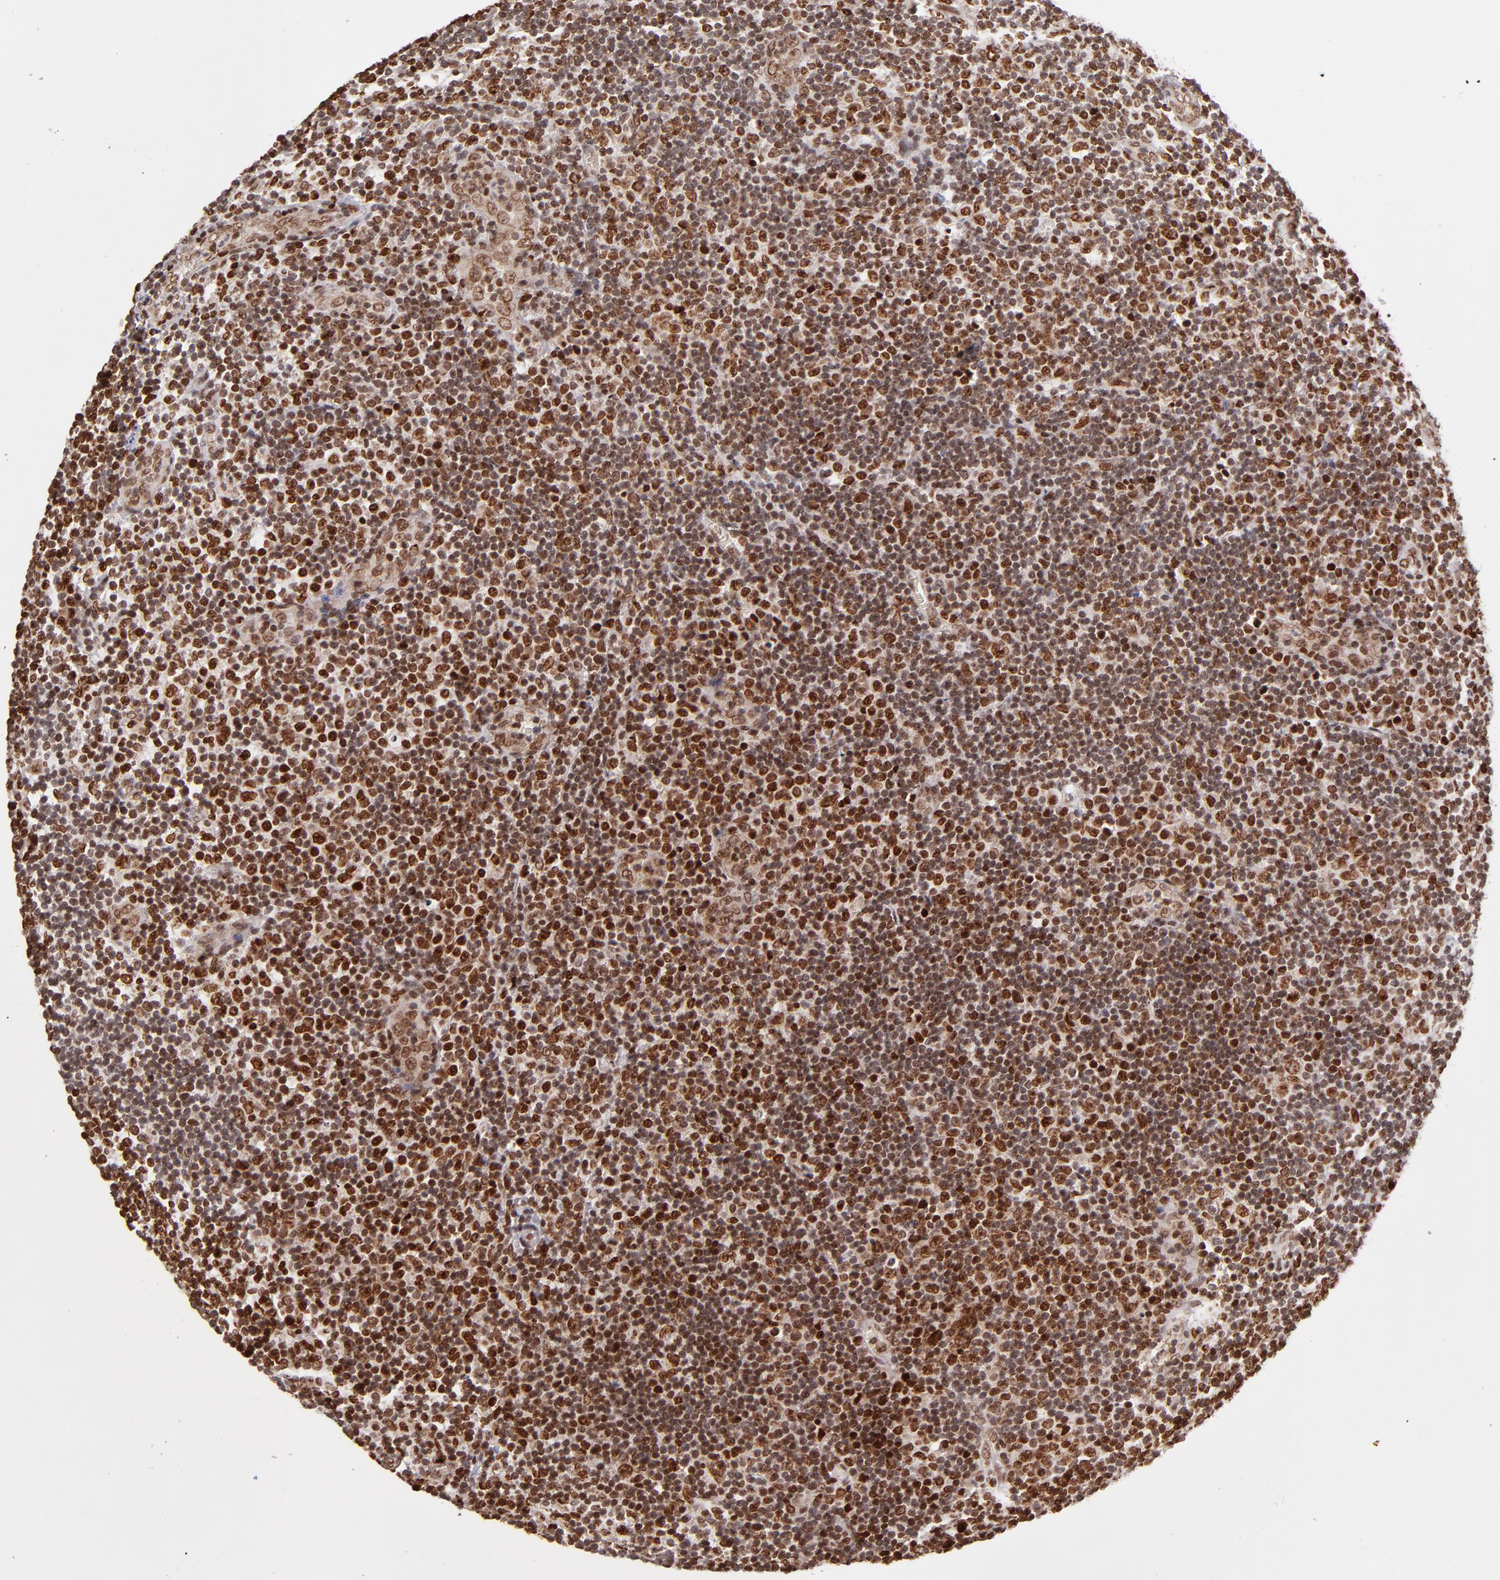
{"staining": {"intensity": "strong", "quantity": ">75%", "location": "cytoplasmic/membranous,nuclear"}, "tissue": "lymphoma", "cell_type": "Tumor cells", "image_type": "cancer", "snomed": [{"axis": "morphology", "description": "Malignant lymphoma, non-Hodgkin's type, Low grade"}, {"axis": "topography", "description": "Lymph node"}], "caption": "Protein expression by immunohistochemistry demonstrates strong cytoplasmic/membranous and nuclear positivity in approximately >75% of tumor cells in malignant lymphoma, non-Hodgkin's type (low-grade).", "gene": "TOP1MT", "patient": {"sex": "male", "age": 74}}